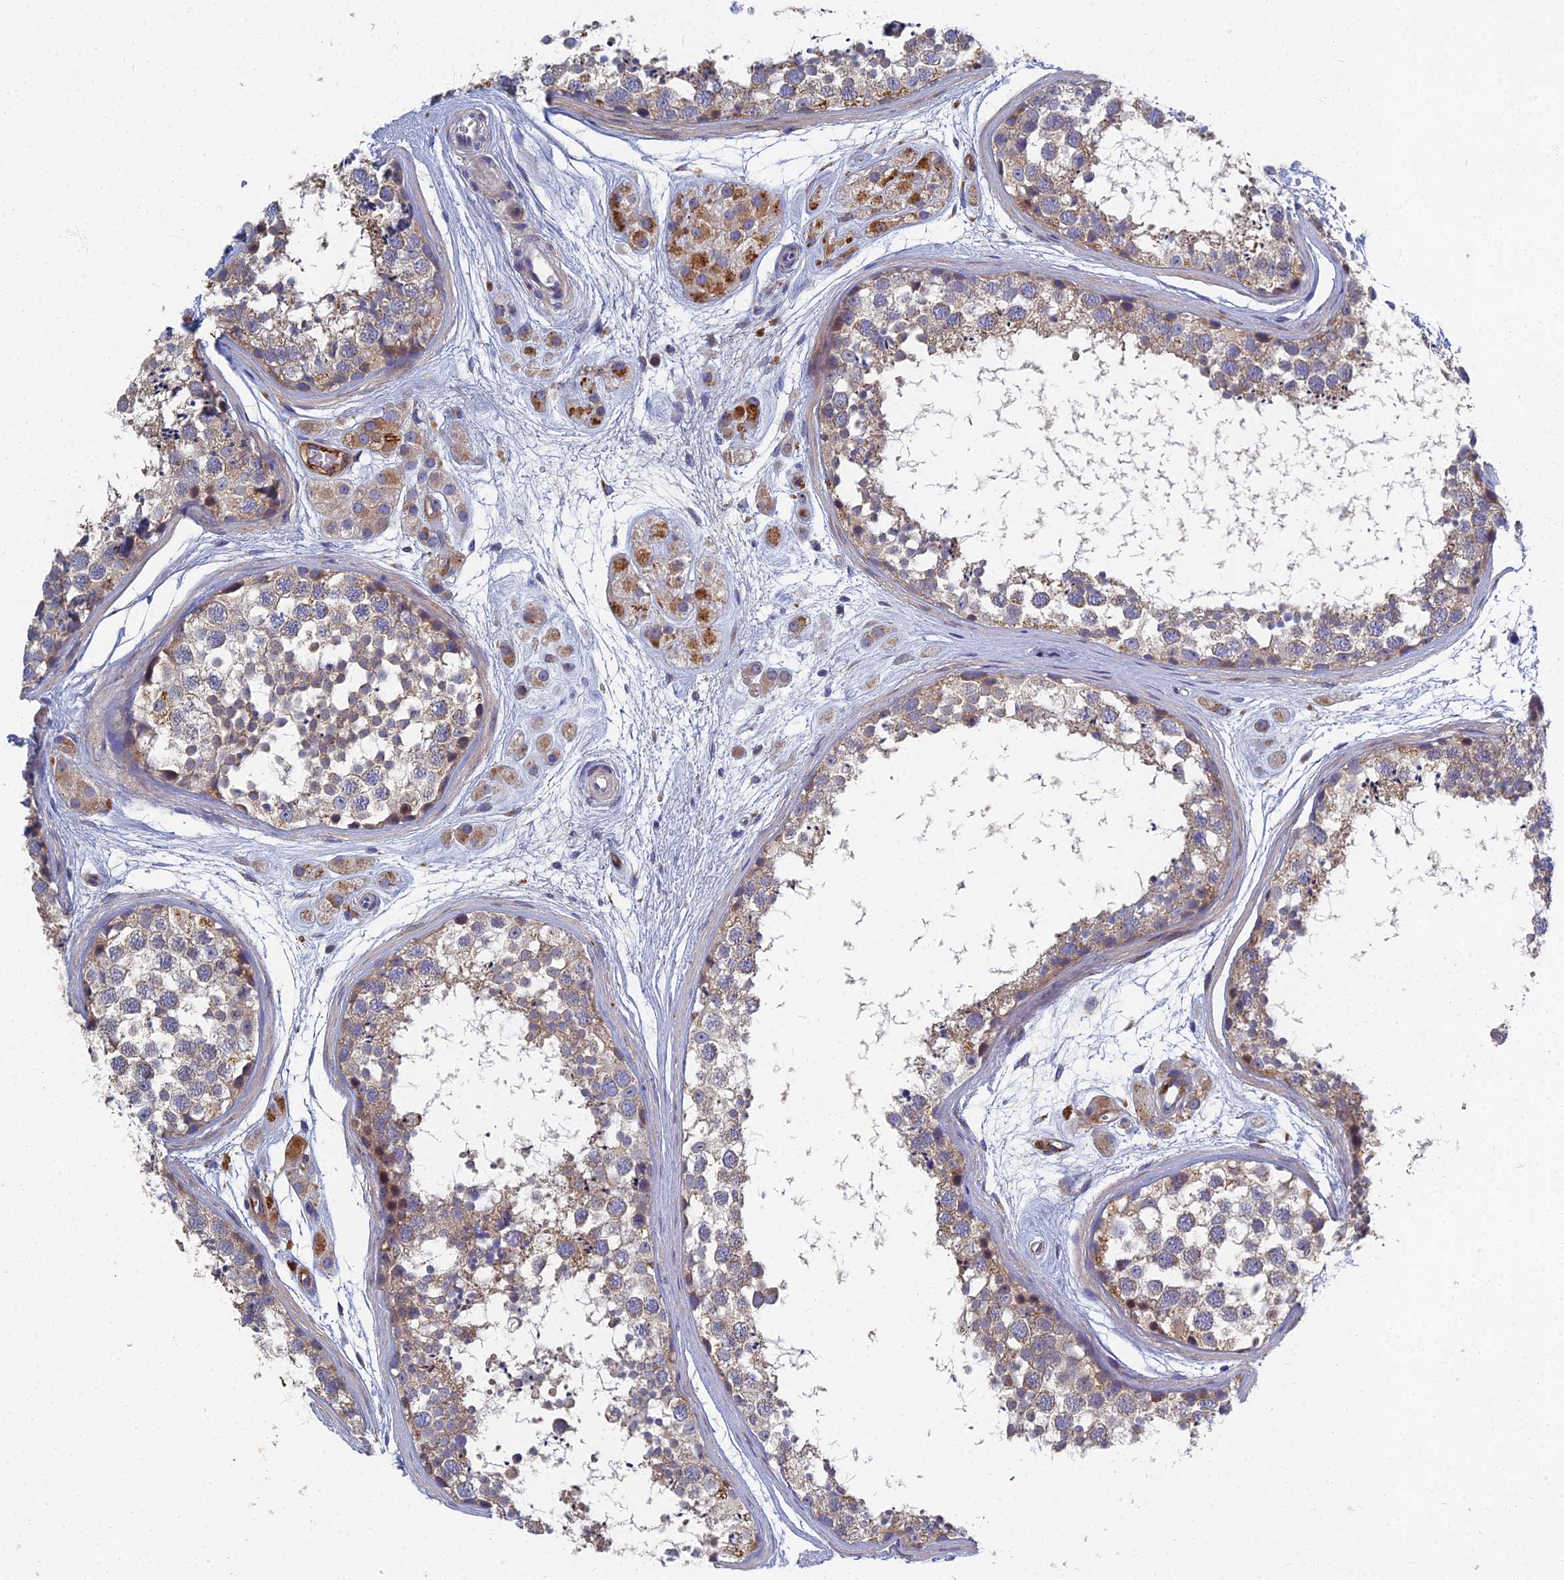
{"staining": {"intensity": "weak", "quantity": "25%-75%", "location": "cytoplasmic/membranous"}, "tissue": "testis", "cell_type": "Cells in seminiferous ducts", "image_type": "normal", "snomed": [{"axis": "morphology", "description": "Normal tissue, NOS"}, {"axis": "topography", "description": "Testis"}], "caption": "Immunohistochemical staining of normal human testis demonstrates low levels of weak cytoplasmic/membranous staining in approximately 25%-75% of cells in seminiferous ducts.", "gene": "RNASEK", "patient": {"sex": "male", "age": 56}}